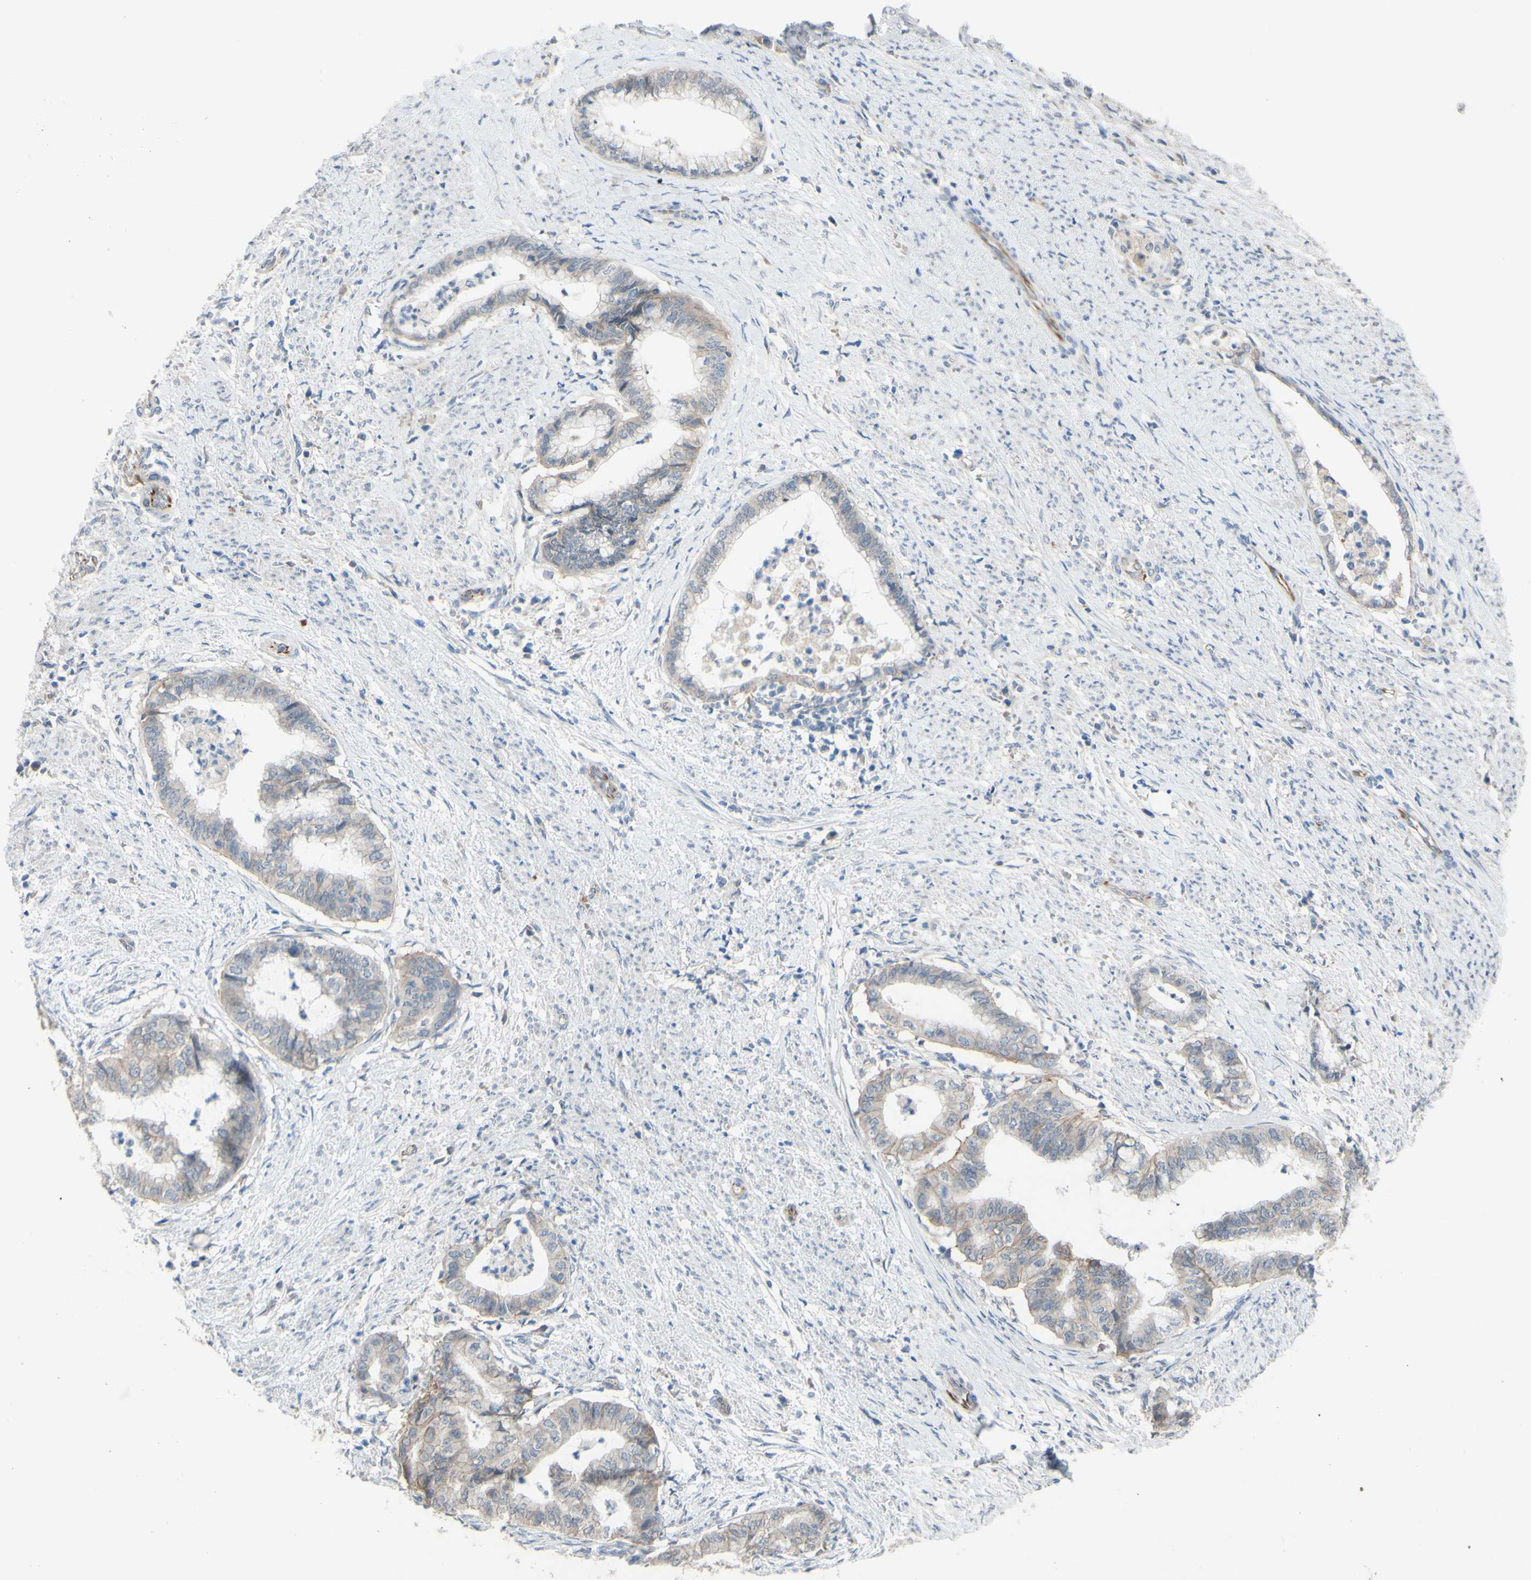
{"staining": {"intensity": "negative", "quantity": "none", "location": "none"}, "tissue": "endometrial cancer", "cell_type": "Tumor cells", "image_type": "cancer", "snomed": [{"axis": "morphology", "description": "Necrosis, NOS"}, {"axis": "morphology", "description": "Adenocarcinoma, NOS"}, {"axis": "topography", "description": "Endometrium"}], "caption": "Immunohistochemistry image of neoplastic tissue: human endometrial adenocarcinoma stained with DAB (3,3'-diaminobenzidine) shows no significant protein staining in tumor cells.", "gene": "CDCP1", "patient": {"sex": "female", "age": 79}}